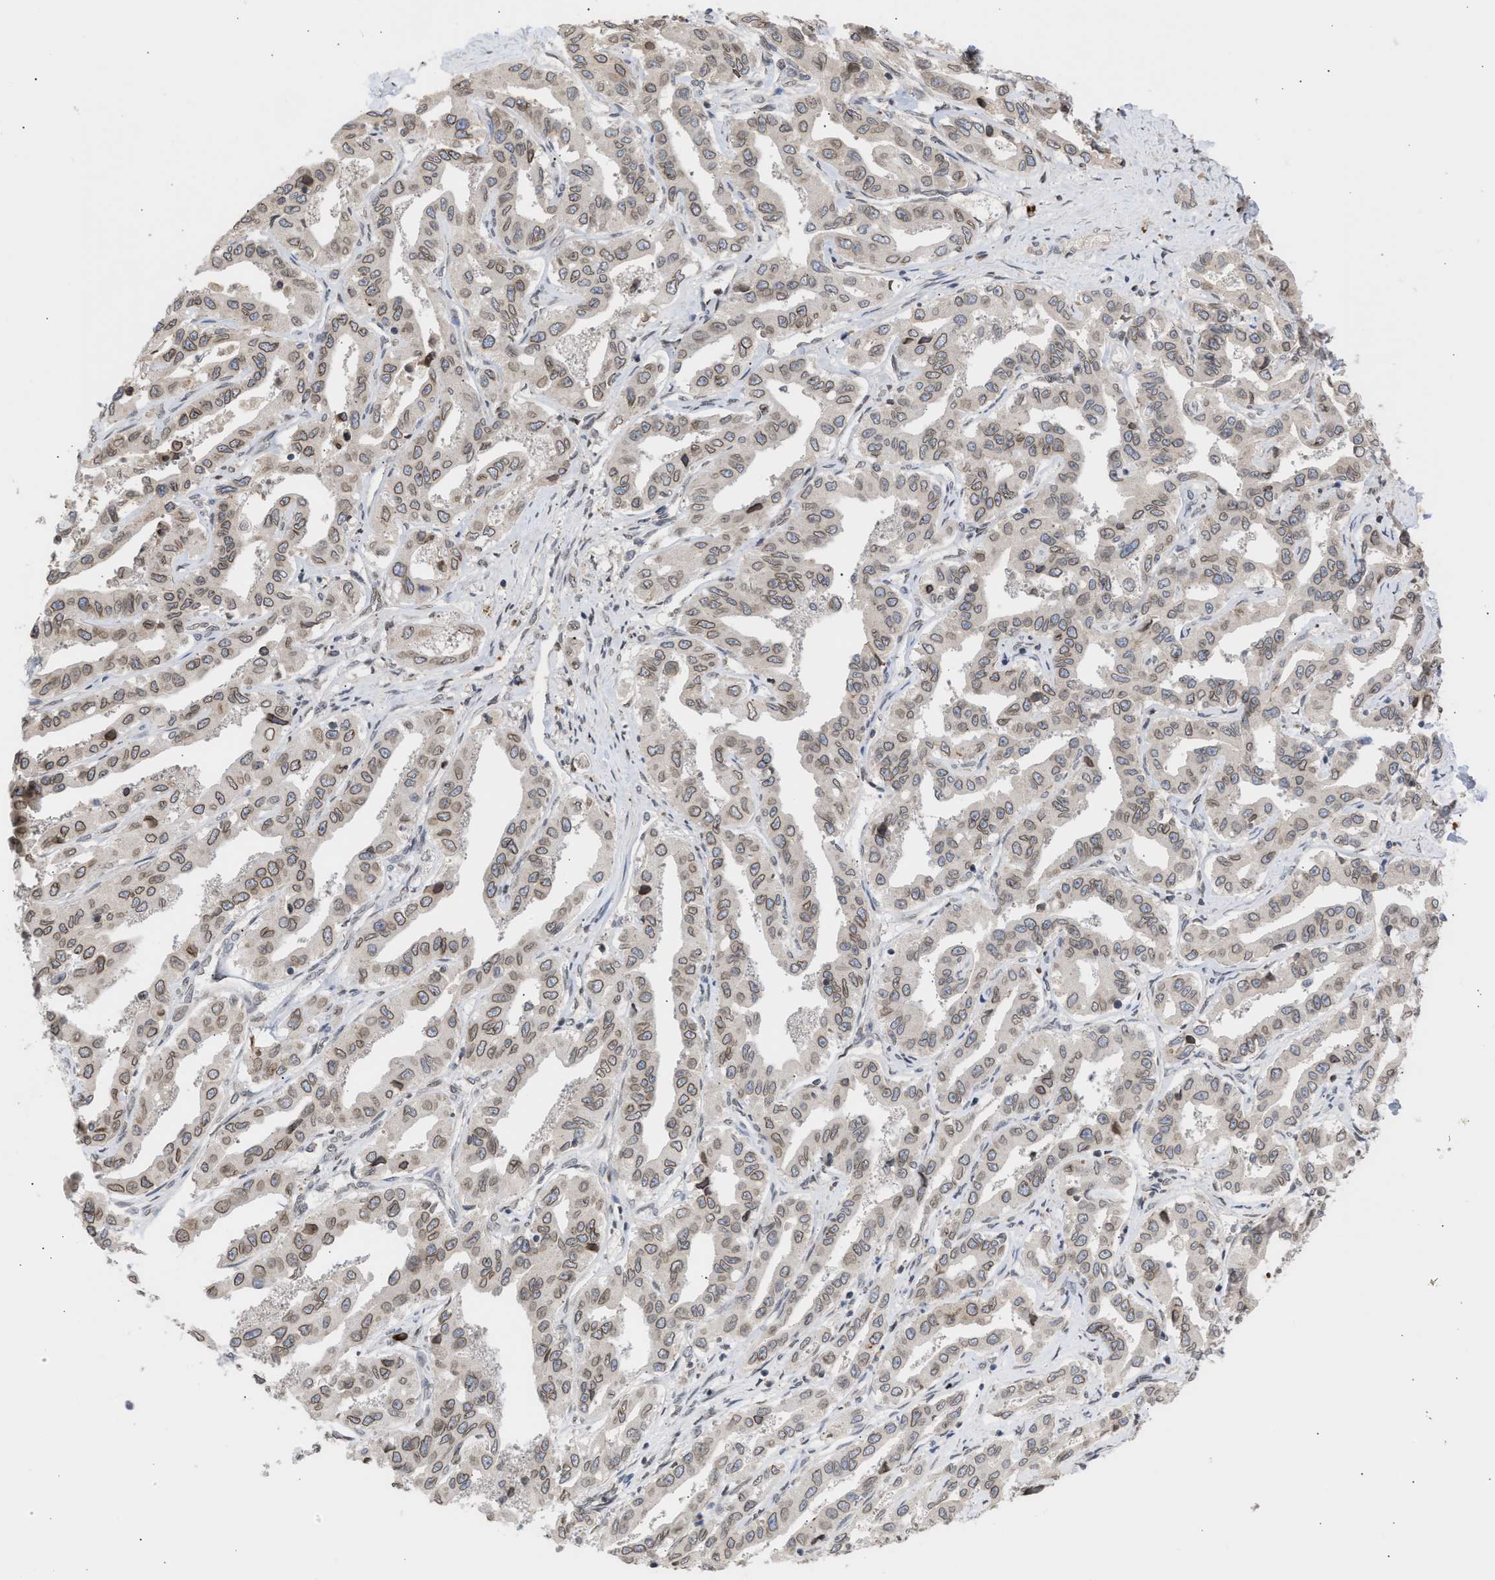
{"staining": {"intensity": "weak", "quantity": ">75%", "location": "cytoplasmic/membranous,nuclear"}, "tissue": "liver cancer", "cell_type": "Tumor cells", "image_type": "cancer", "snomed": [{"axis": "morphology", "description": "Cholangiocarcinoma"}, {"axis": "topography", "description": "Liver"}], "caption": "Immunohistochemistry (IHC) (DAB (3,3'-diaminobenzidine)) staining of liver cholangiocarcinoma displays weak cytoplasmic/membranous and nuclear protein expression in about >75% of tumor cells.", "gene": "NUP62", "patient": {"sex": "male", "age": 59}}